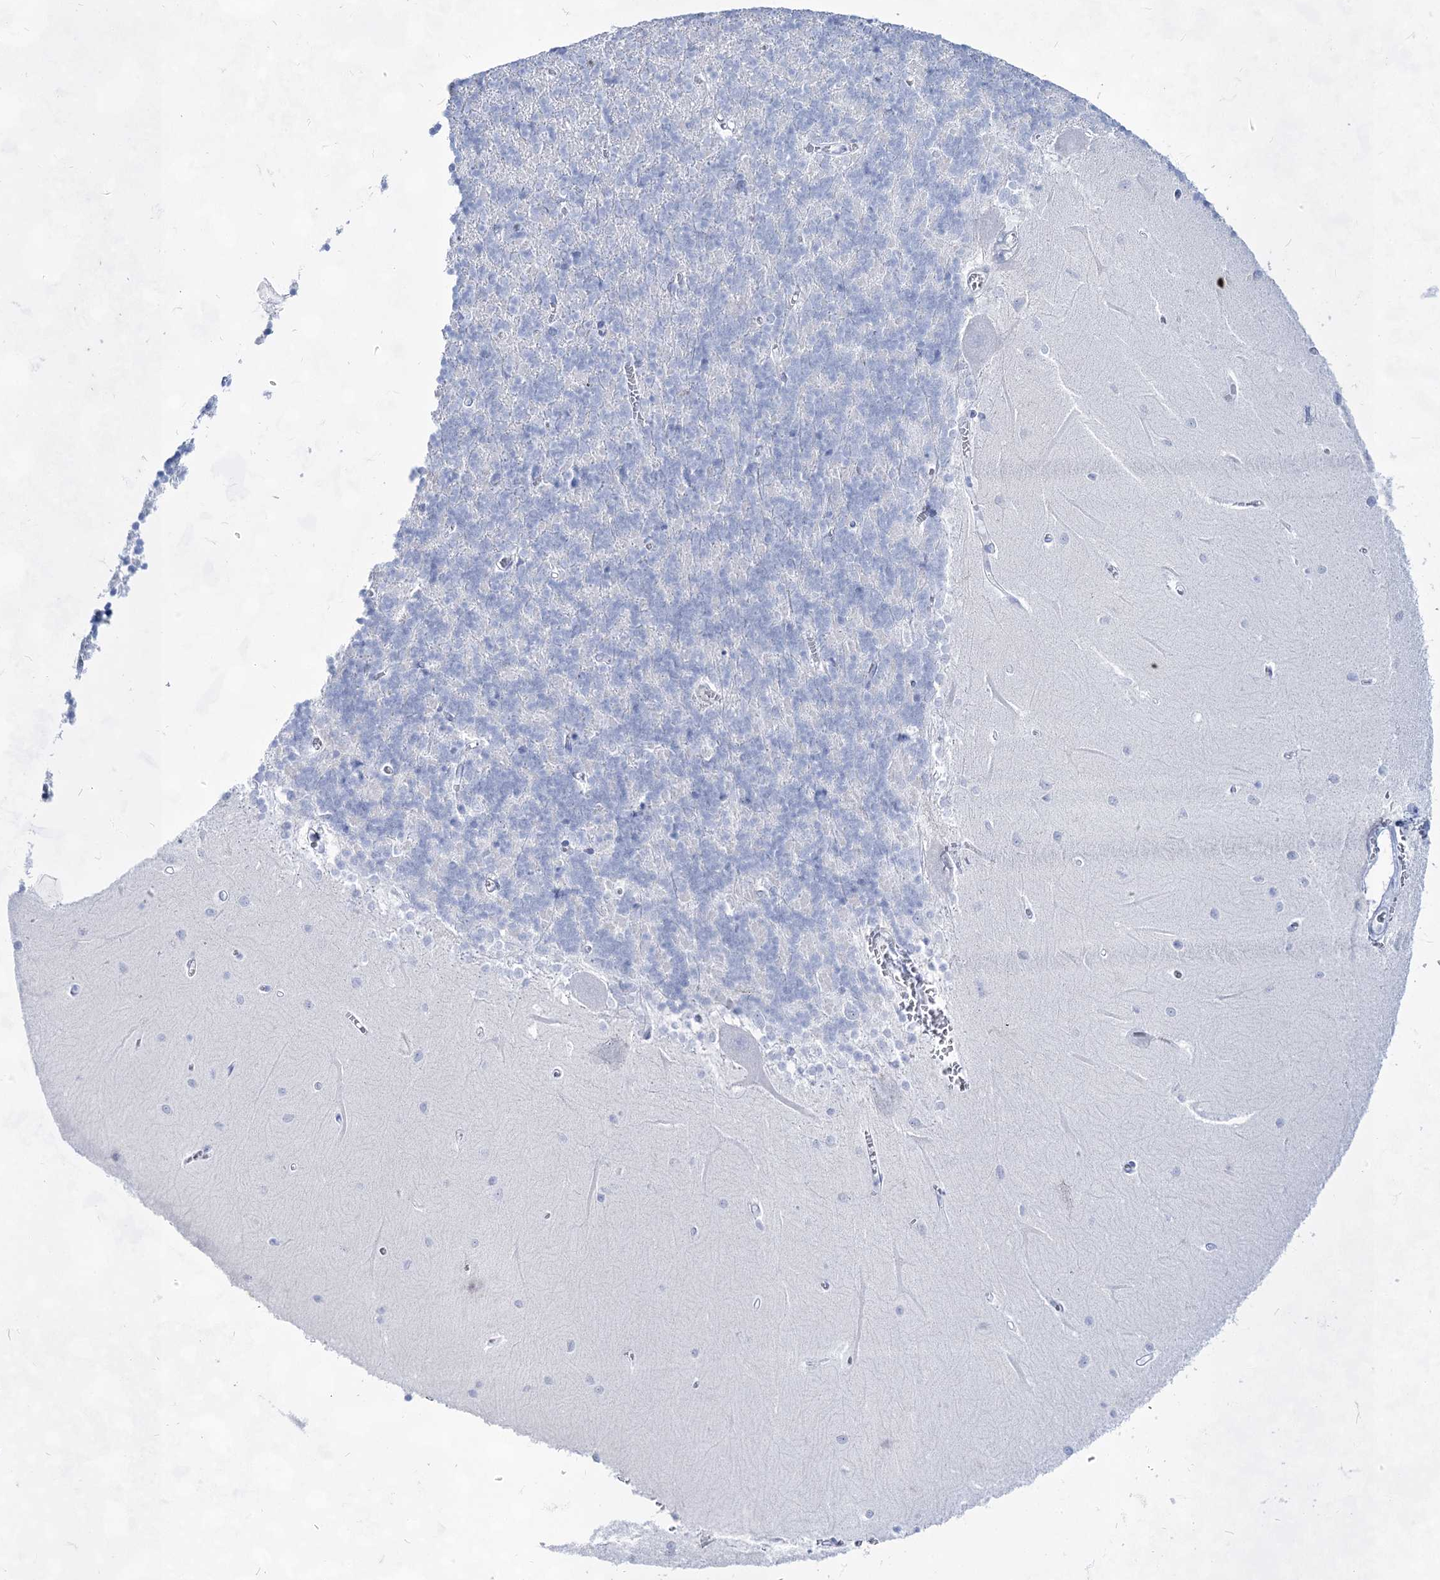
{"staining": {"intensity": "negative", "quantity": "none", "location": "none"}, "tissue": "cerebellum", "cell_type": "Cells in granular layer", "image_type": "normal", "snomed": [{"axis": "morphology", "description": "Normal tissue, NOS"}, {"axis": "topography", "description": "Cerebellum"}], "caption": "Immunohistochemistry (IHC) image of unremarkable cerebellum: cerebellum stained with DAB (3,3'-diaminobenzidine) displays no significant protein expression in cells in granular layer.", "gene": "ACRV1", "patient": {"sex": "male", "age": 37}}